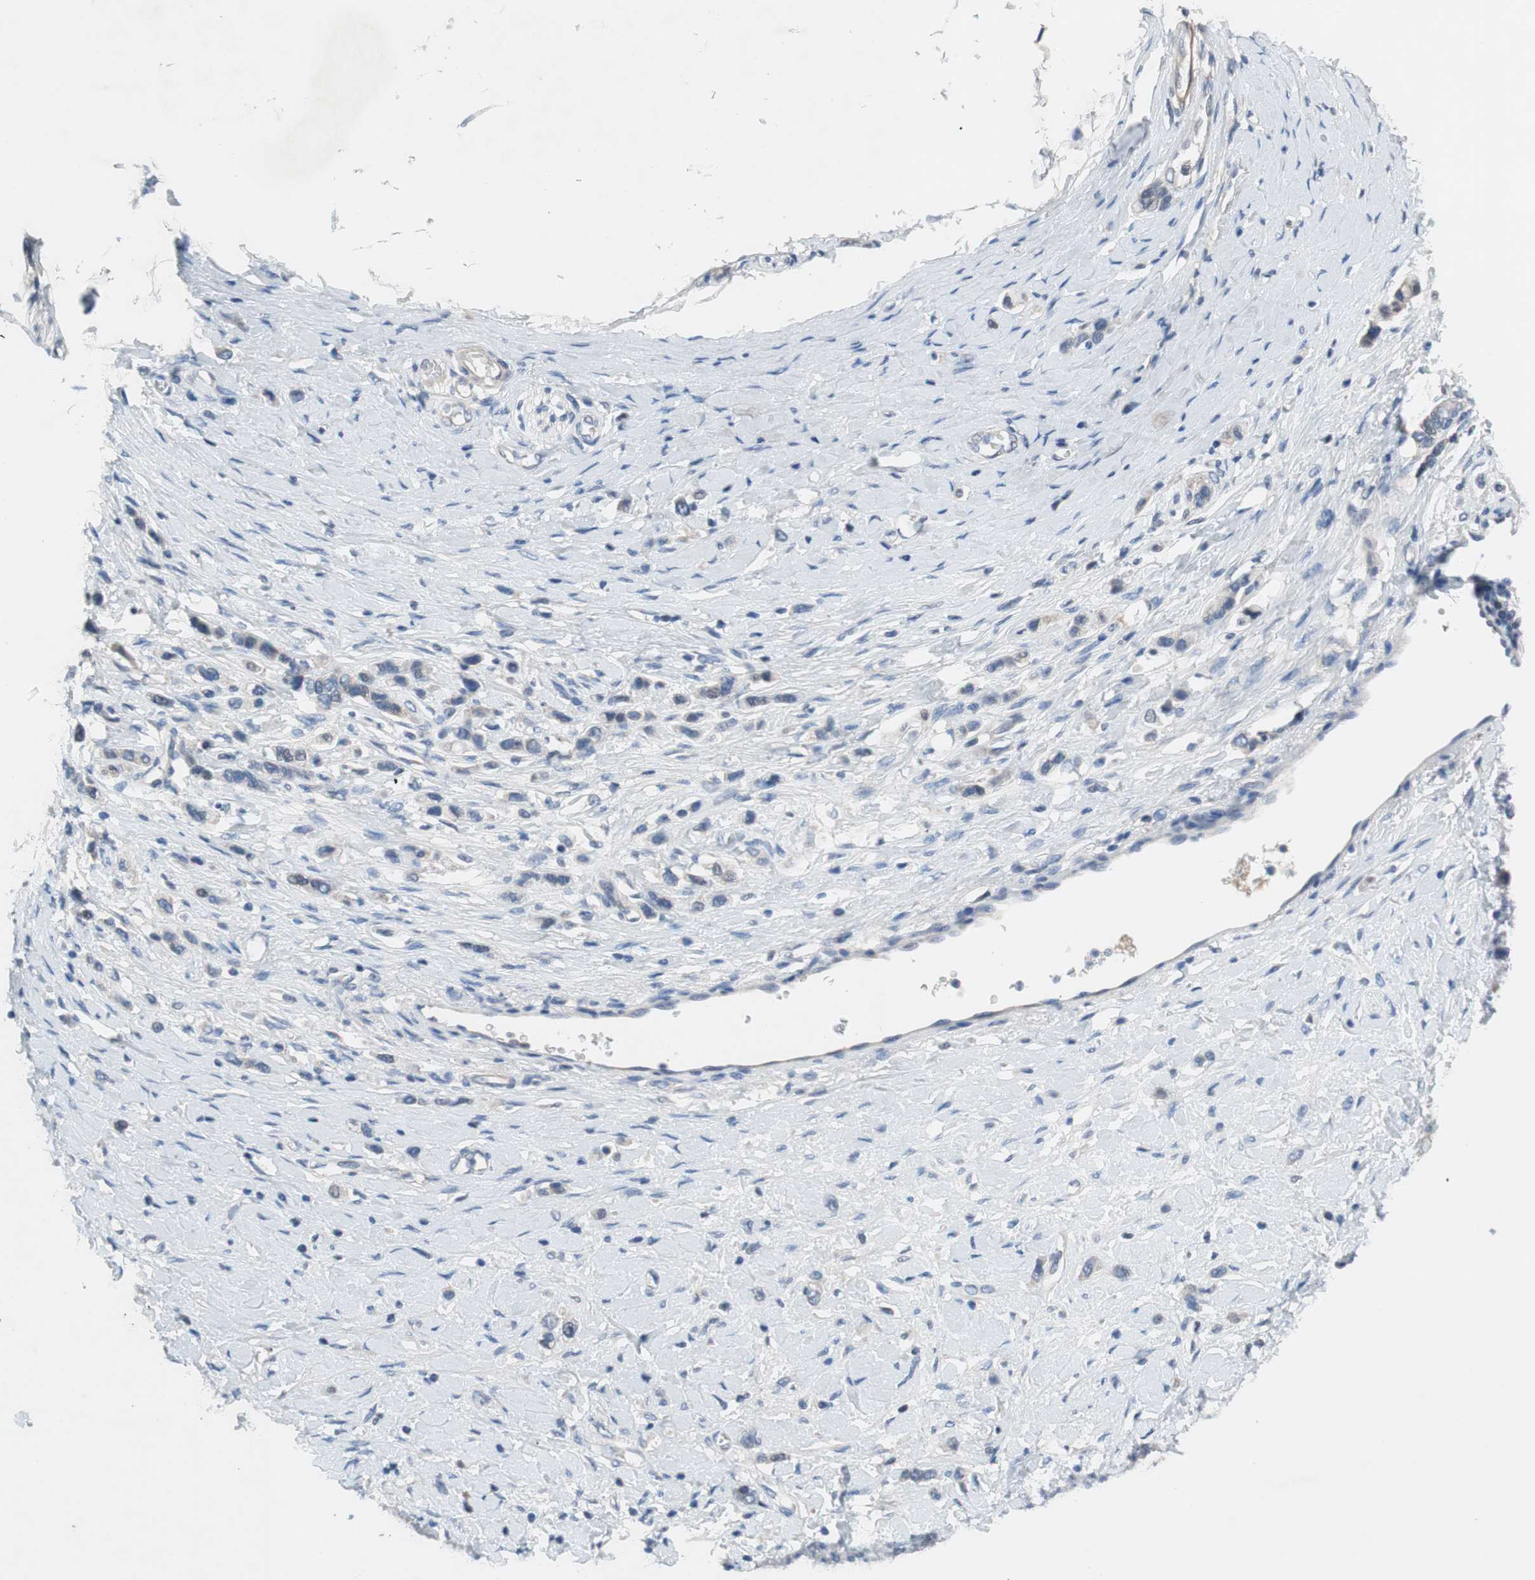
{"staining": {"intensity": "negative", "quantity": "none", "location": "none"}, "tissue": "stomach cancer", "cell_type": "Tumor cells", "image_type": "cancer", "snomed": [{"axis": "morphology", "description": "Normal tissue, NOS"}, {"axis": "morphology", "description": "Adenocarcinoma, NOS"}, {"axis": "topography", "description": "Stomach, upper"}, {"axis": "topography", "description": "Stomach"}], "caption": "Immunohistochemical staining of stomach adenocarcinoma reveals no significant expression in tumor cells.", "gene": "TACR3", "patient": {"sex": "female", "age": 65}}